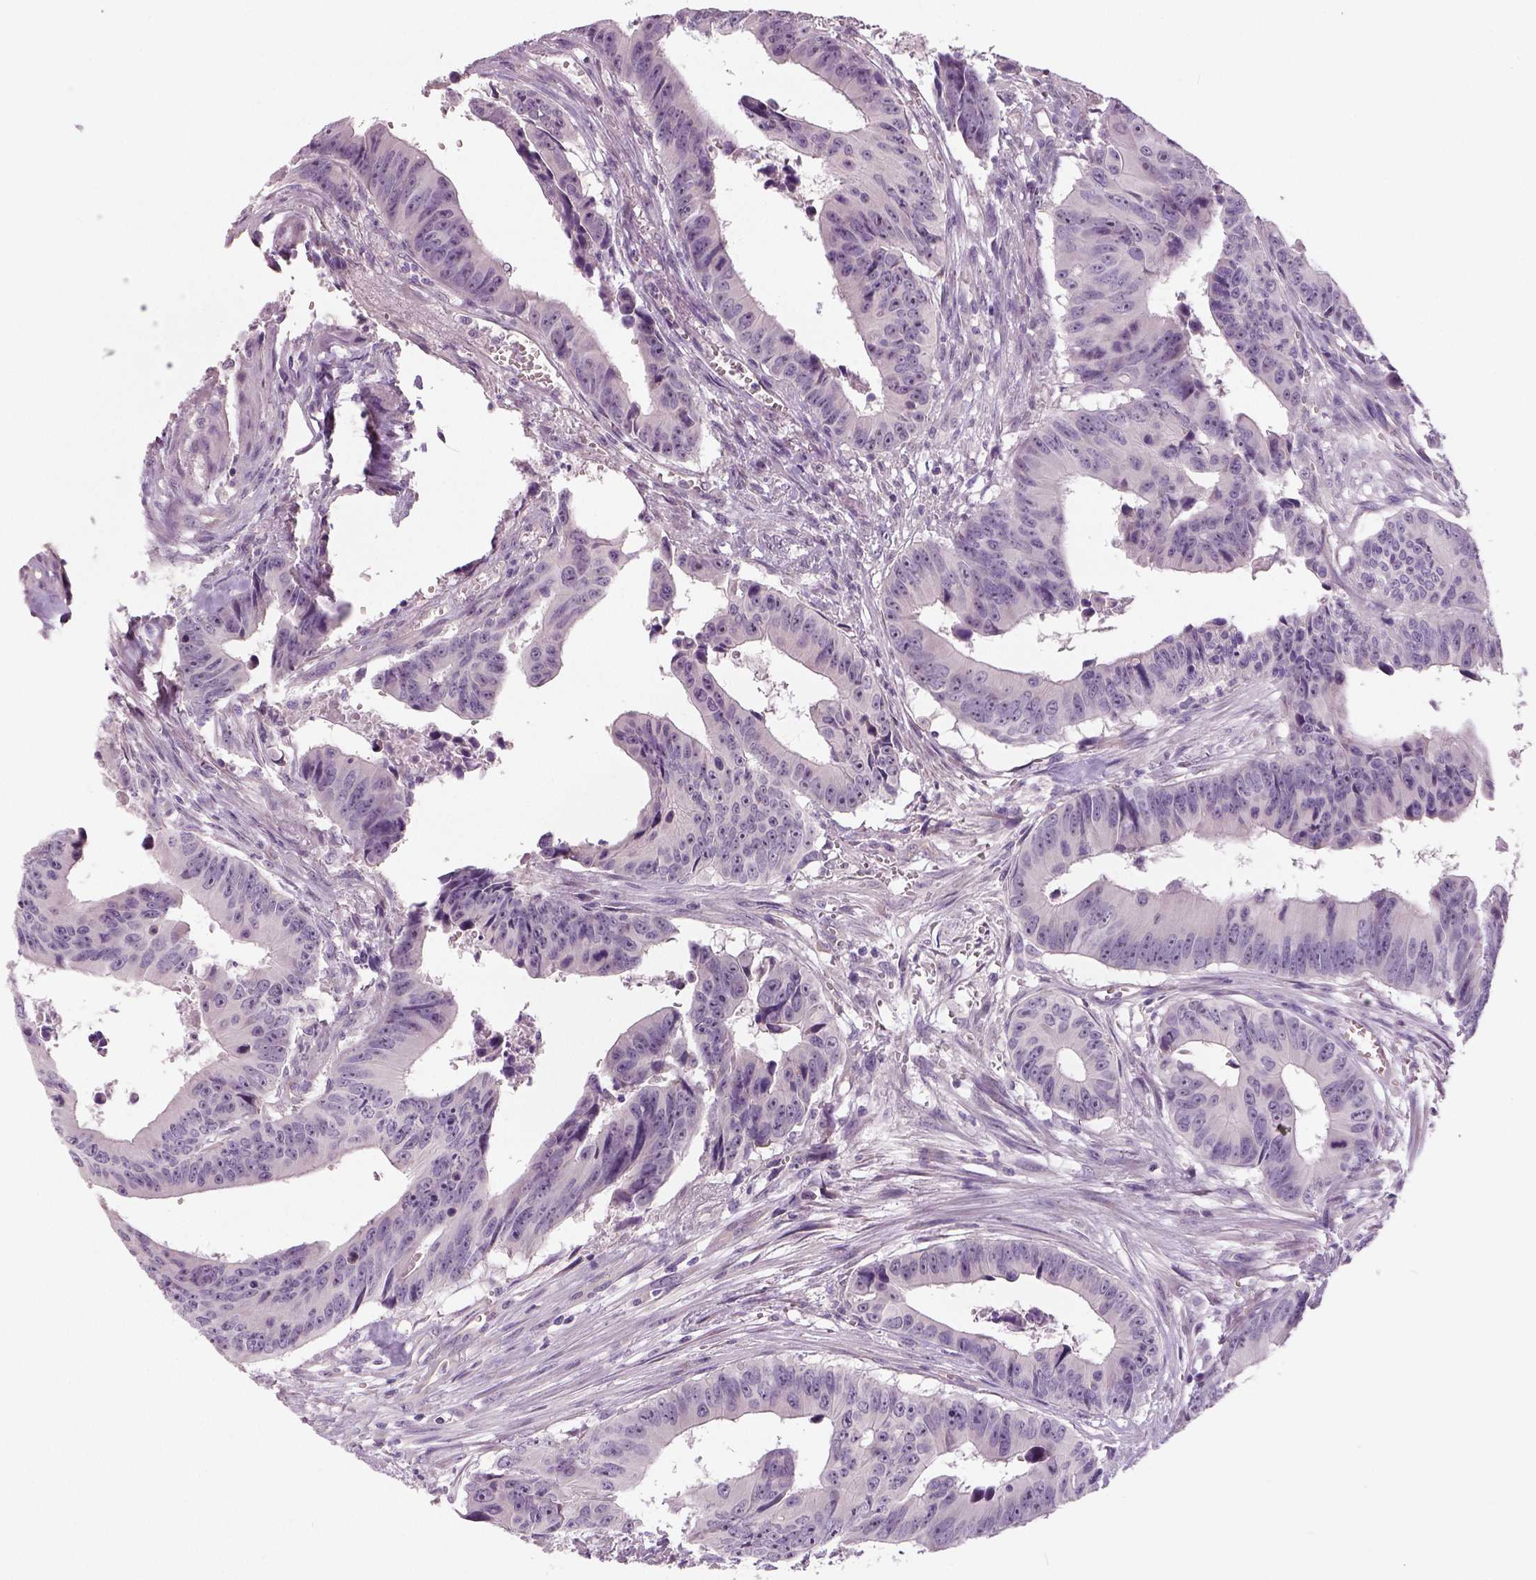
{"staining": {"intensity": "negative", "quantity": "none", "location": "none"}, "tissue": "colorectal cancer", "cell_type": "Tumor cells", "image_type": "cancer", "snomed": [{"axis": "morphology", "description": "Adenocarcinoma, NOS"}, {"axis": "topography", "description": "Colon"}], "caption": "Human colorectal adenocarcinoma stained for a protein using IHC exhibits no staining in tumor cells.", "gene": "NECAB1", "patient": {"sex": "female", "age": 87}}